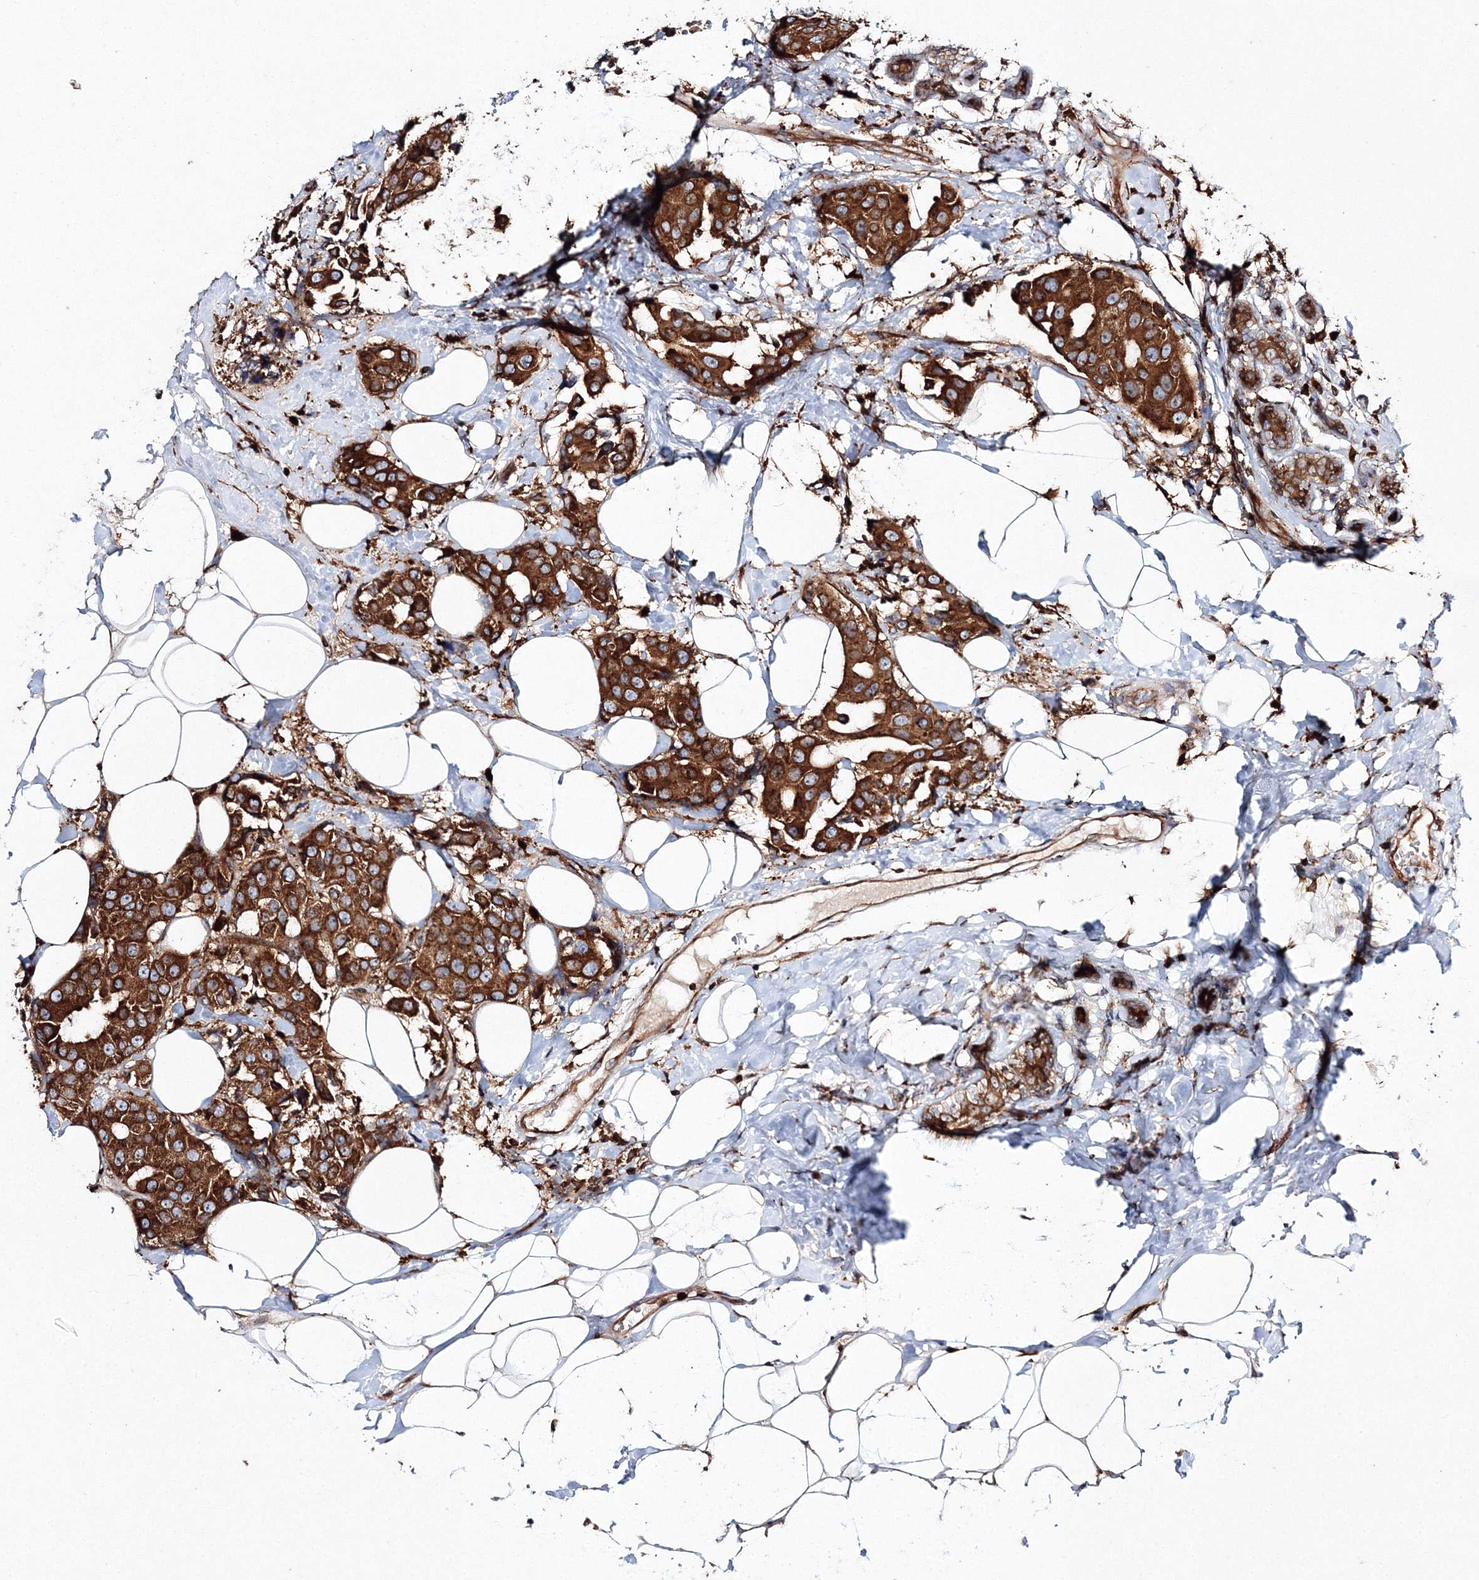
{"staining": {"intensity": "strong", "quantity": ">75%", "location": "cytoplasmic/membranous"}, "tissue": "breast cancer", "cell_type": "Tumor cells", "image_type": "cancer", "snomed": [{"axis": "morphology", "description": "Normal tissue, NOS"}, {"axis": "morphology", "description": "Duct carcinoma"}, {"axis": "topography", "description": "Breast"}], "caption": "IHC (DAB) staining of human breast cancer (infiltrating ductal carcinoma) reveals strong cytoplasmic/membranous protein staining in approximately >75% of tumor cells.", "gene": "ARCN1", "patient": {"sex": "female", "age": 39}}